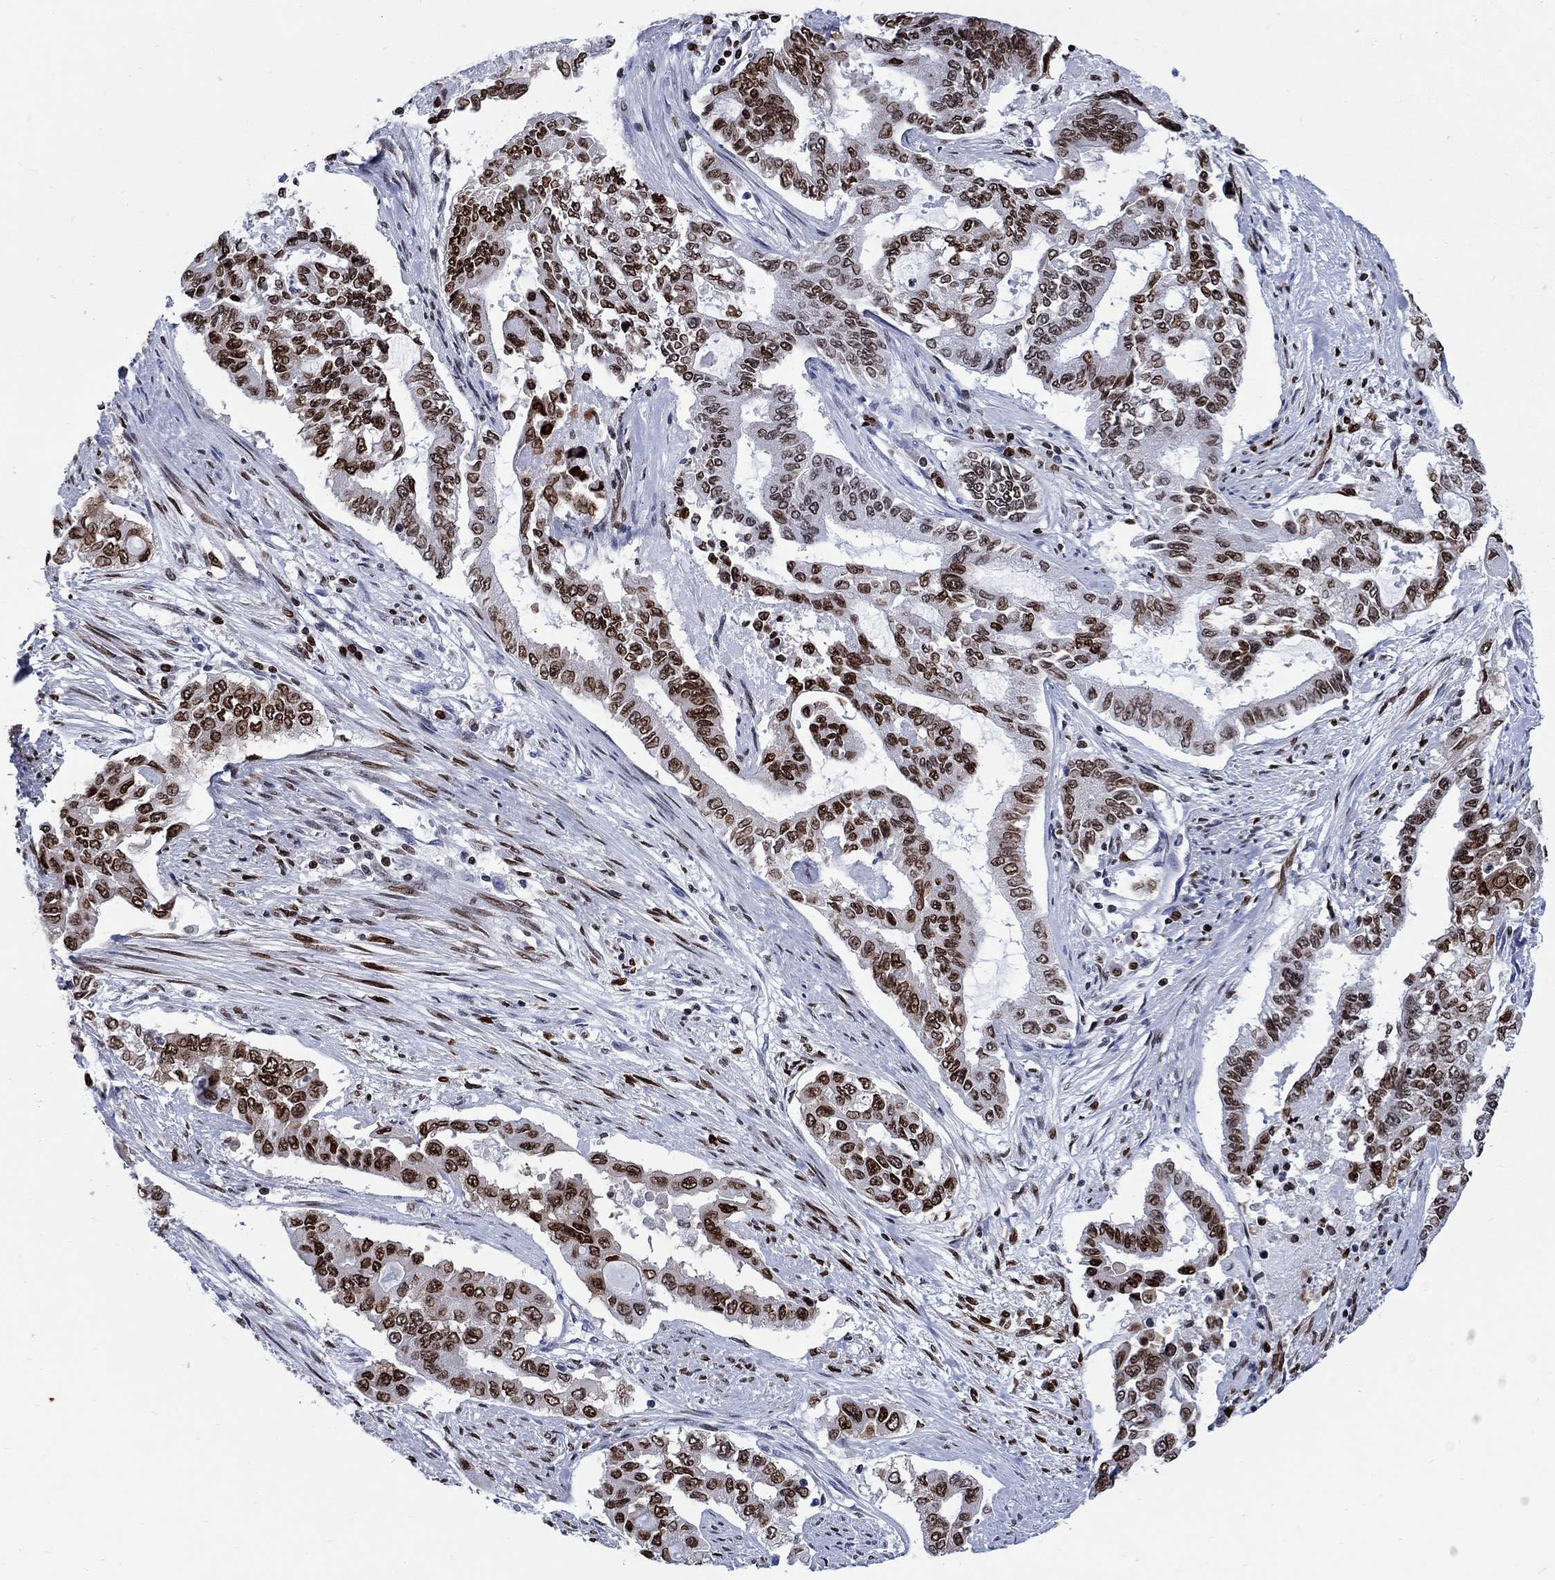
{"staining": {"intensity": "strong", "quantity": "25%-75%", "location": "nuclear"}, "tissue": "endometrial cancer", "cell_type": "Tumor cells", "image_type": "cancer", "snomed": [{"axis": "morphology", "description": "Adenocarcinoma, NOS"}, {"axis": "topography", "description": "Uterus"}], "caption": "The photomicrograph exhibits a brown stain indicating the presence of a protein in the nuclear of tumor cells in endometrial adenocarcinoma. The staining was performed using DAB (3,3'-diaminobenzidine) to visualize the protein expression in brown, while the nuclei were stained in blue with hematoxylin (Magnification: 20x).", "gene": "HMGA1", "patient": {"sex": "female", "age": 59}}